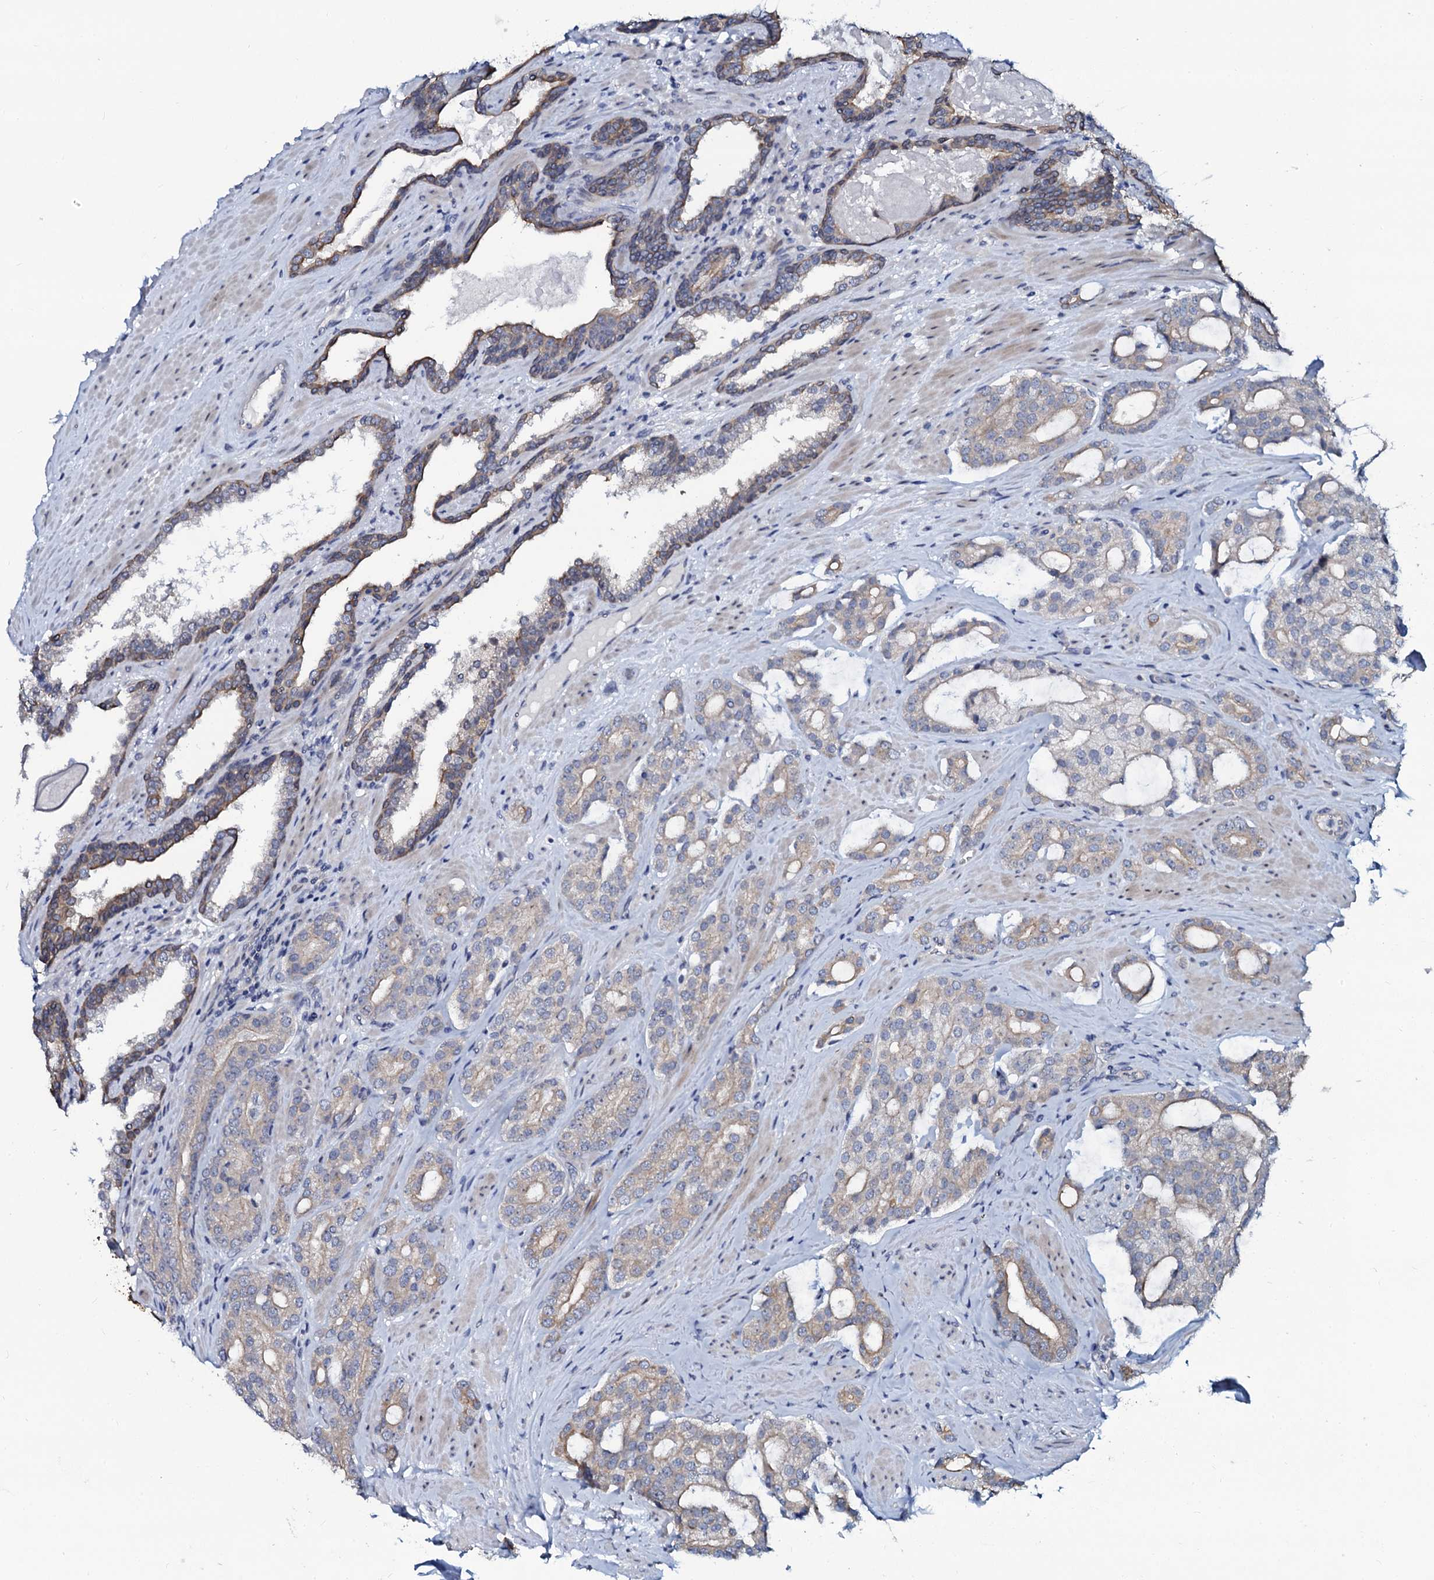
{"staining": {"intensity": "weak", "quantity": "25%-75%", "location": "cytoplasmic/membranous"}, "tissue": "prostate cancer", "cell_type": "Tumor cells", "image_type": "cancer", "snomed": [{"axis": "morphology", "description": "Adenocarcinoma, High grade"}, {"axis": "topography", "description": "Prostate"}], "caption": "Immunohistochemistry (DAB) staining of human adenocarcinoma (high-grade) (prostate) shows weak cytoplasmic/membranous protein positivity in approximately 25%-75% of tumor cells. The staining was performed using DAB (3,3'-diaminobenzidine), with brown indicating positive protein expression. Nuclei are stained blue with hematoxylin.", "gene": "C10orf88", "patient": {"sex": "male", "age": 63}}